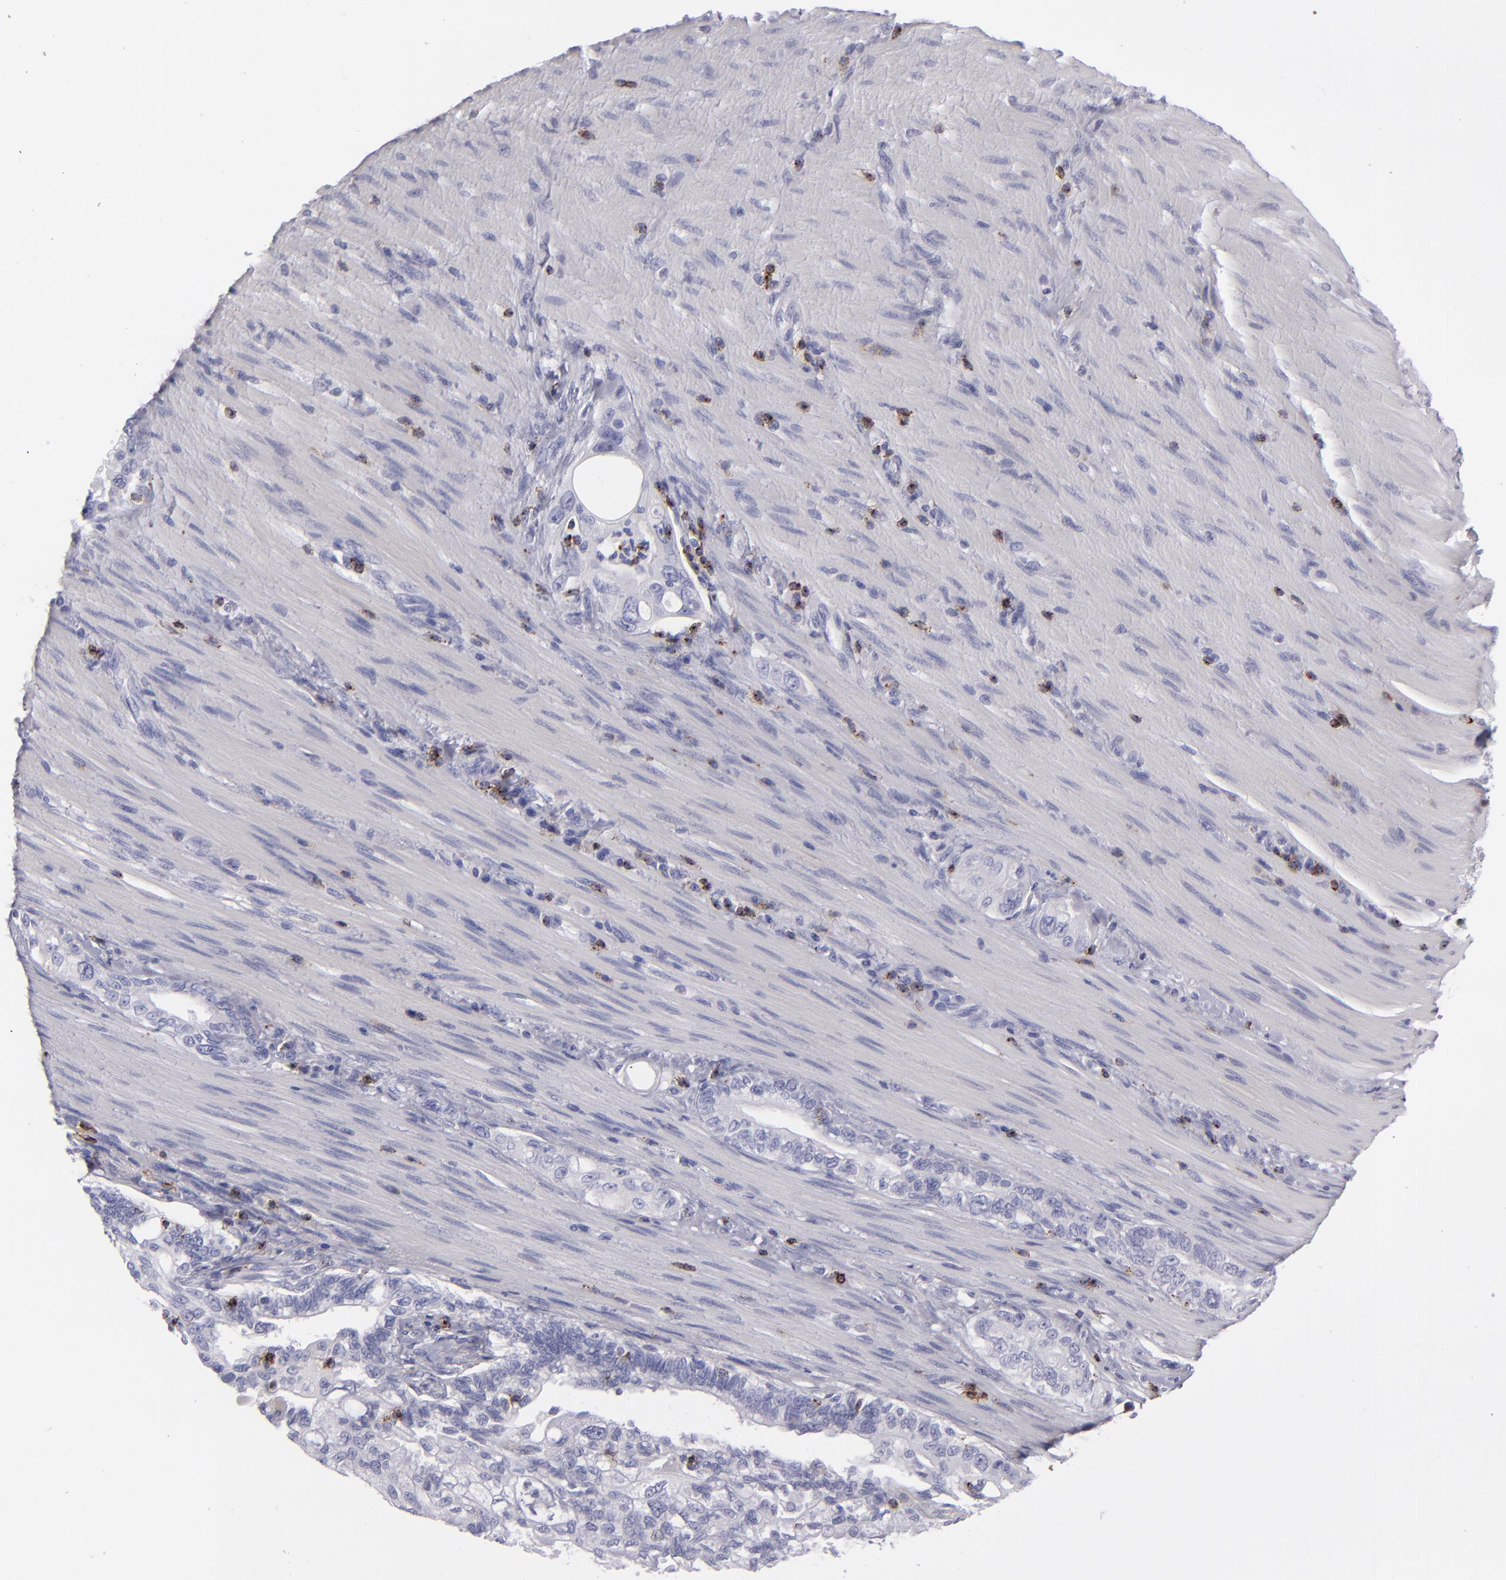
{"staining": {"intensity": "negative", "quantity": "none", "location": "none"}, "tissue": "pancreatic cancer", "cell_type": "Tumor cells", "image_type": "cancer", "snomed": [{"axis": "morphology", "description": "Normal tissue, NOS"}, {"axis": "topography", "description": "Pancreas"}], "caption": "Protein analysis of pancreatic cancer displays no significant expression in tumor cells.", "gene": "CD2", "patient": {"sex": "male", "age": 42}}